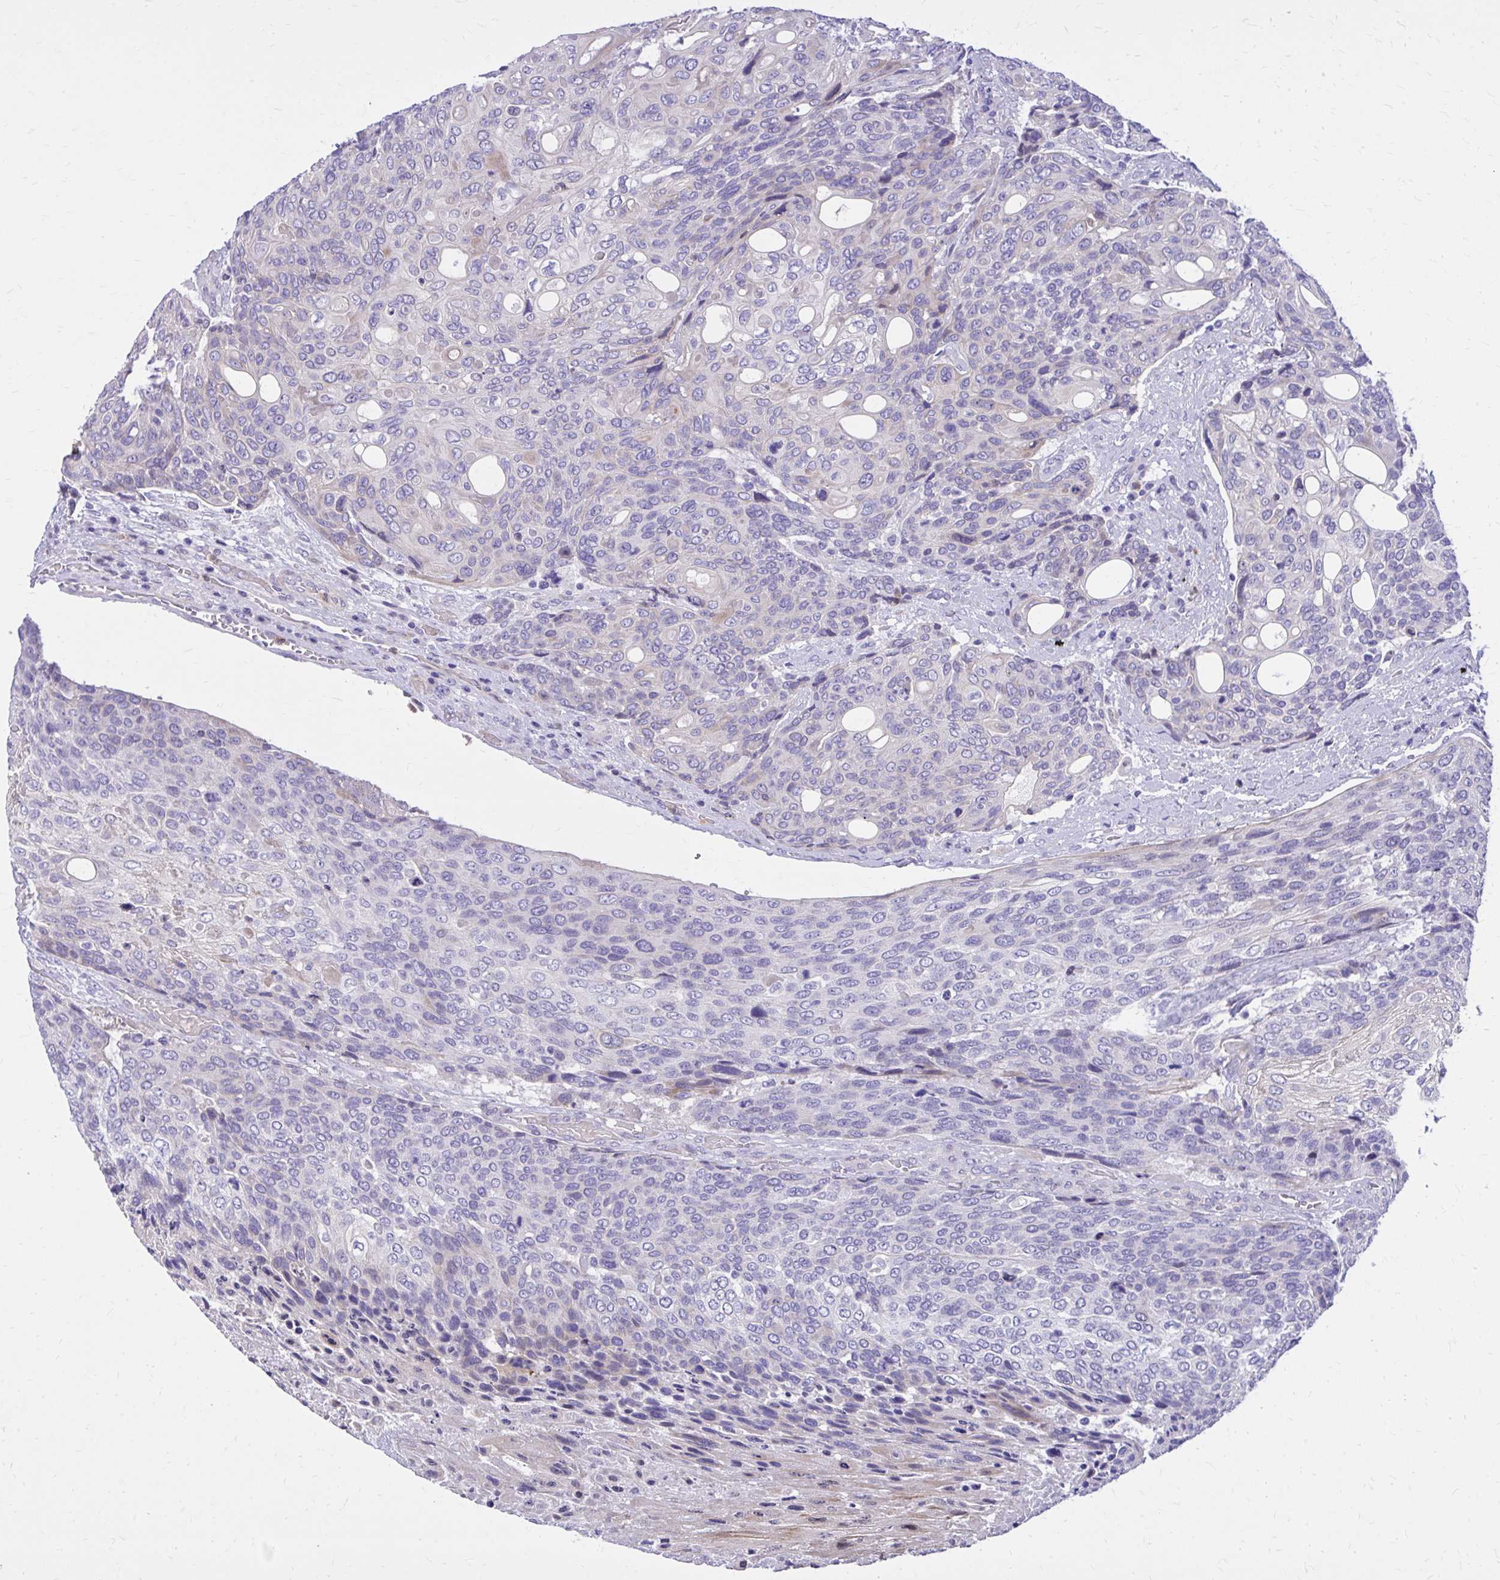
{"staining": {"intensity": "negative", "quantity": "none", "location": "none"}, "tissue": "urothelial cancer", "cell_type": "Tumor cells", "image_type": "cancer", "snomed": [{"axis": "morphology", "description": "Urothelial carcinoma, High grade"}, {"axis": "topography", "description": "Urinary bladder"}], "caption": "A photomicrograph of urothelial carcinoma (high-grade) stained for a protein shows no brown staining in tumor cells. (Brightfield microscopy of DAB (3,3'-diaminobenzidine) immunohistochemistry at high magnification).", "gene": "ADAMTSL1", "patient": {"sex": "female", "age": 70}}